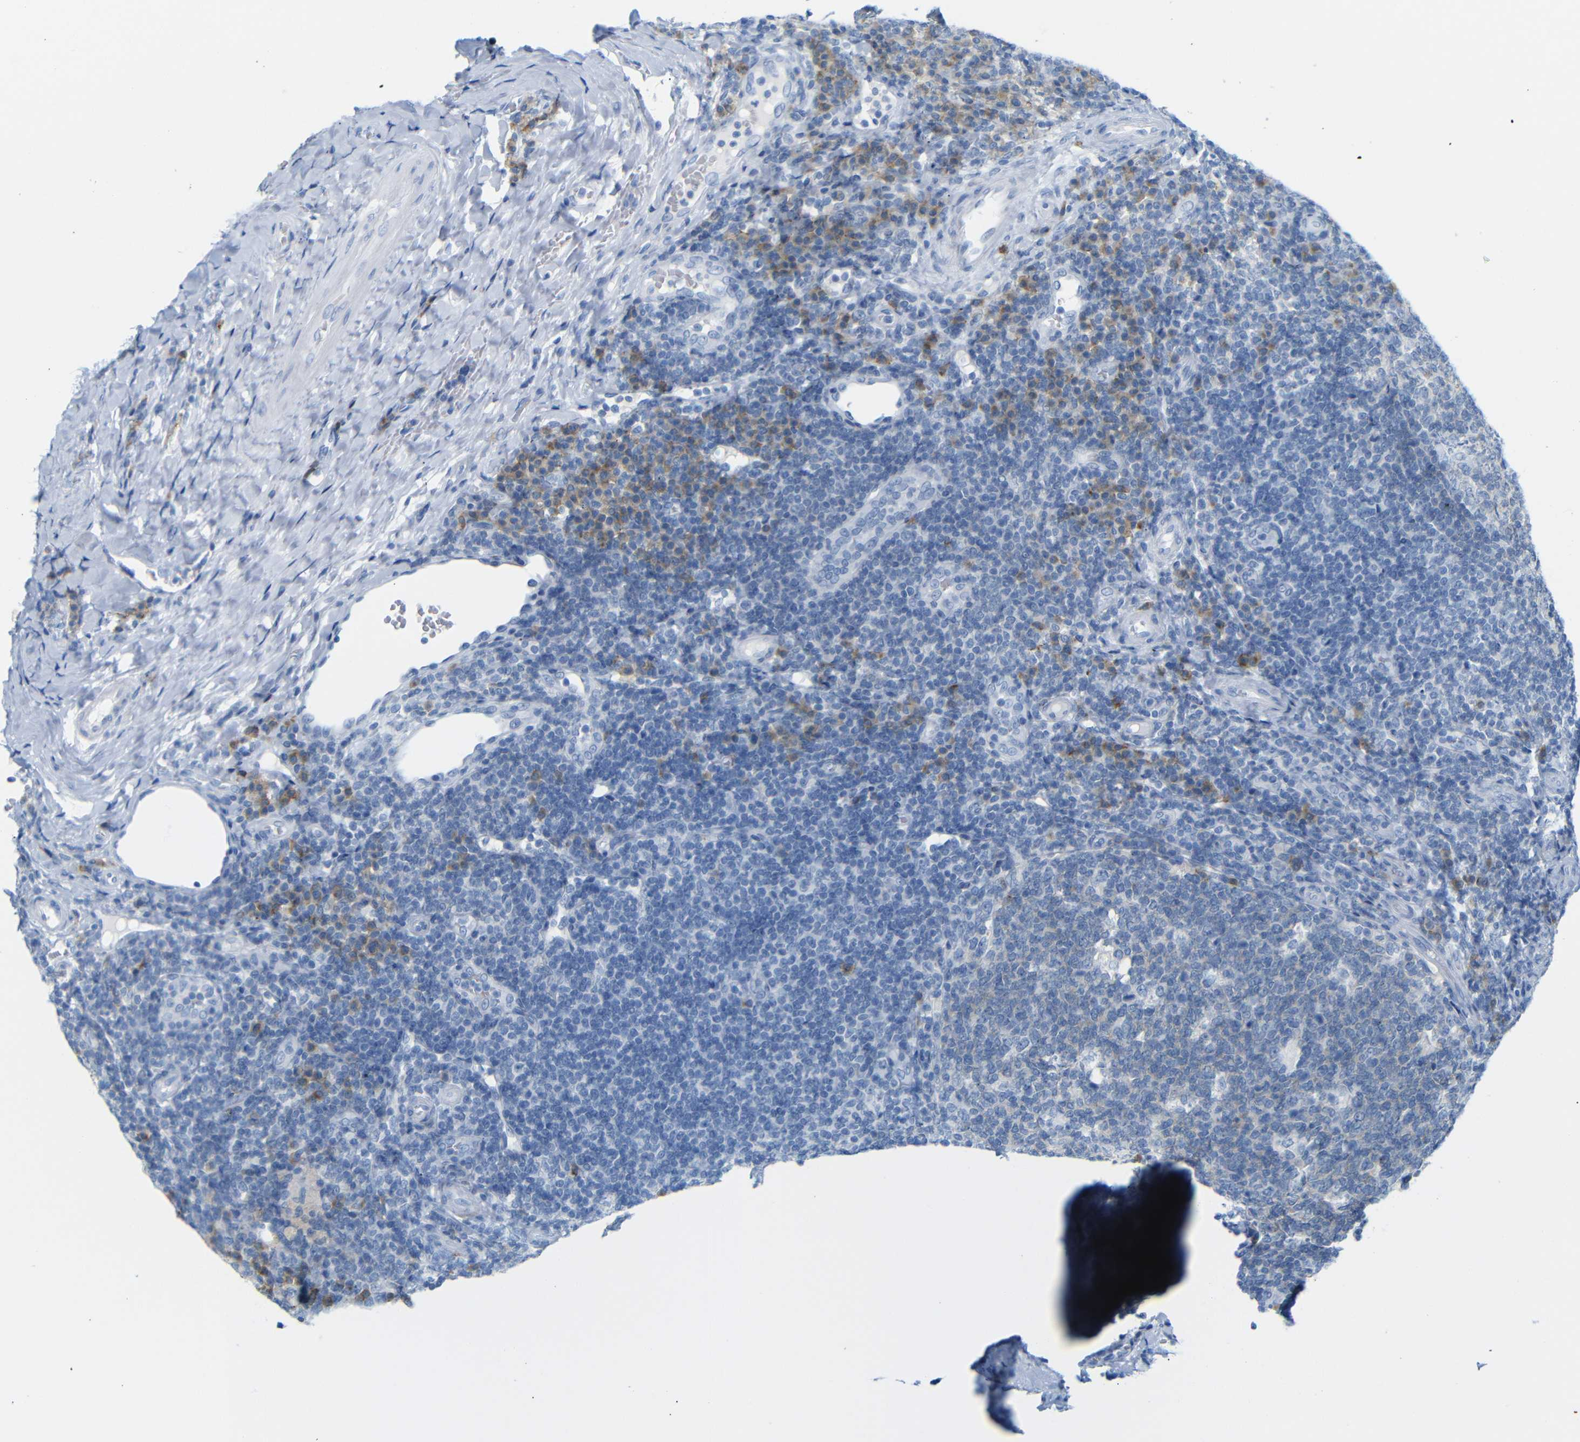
{"staining": {"intensity": "weak", "quantity": "<25%", "location": "cytoplasmic/membranous"}, "tissue": "tonsil", "cell_type": "Germinal center cells", "image_type": "normal", "snomed": [{"axis": "morphology", "description": "Normal tissue, NOS"}, {"axis": "topography", "description": "Tonsil"}], "caption": "DAB immunohistochemical staining of unremarkable human tonsil exhibits no significant staining in germinal center cells. (Immunohistochemistry (ihc), brightfield microscopy, high magnification).", "gene": "FCRL1", "patient": {"sex": "male", "age": 17}}